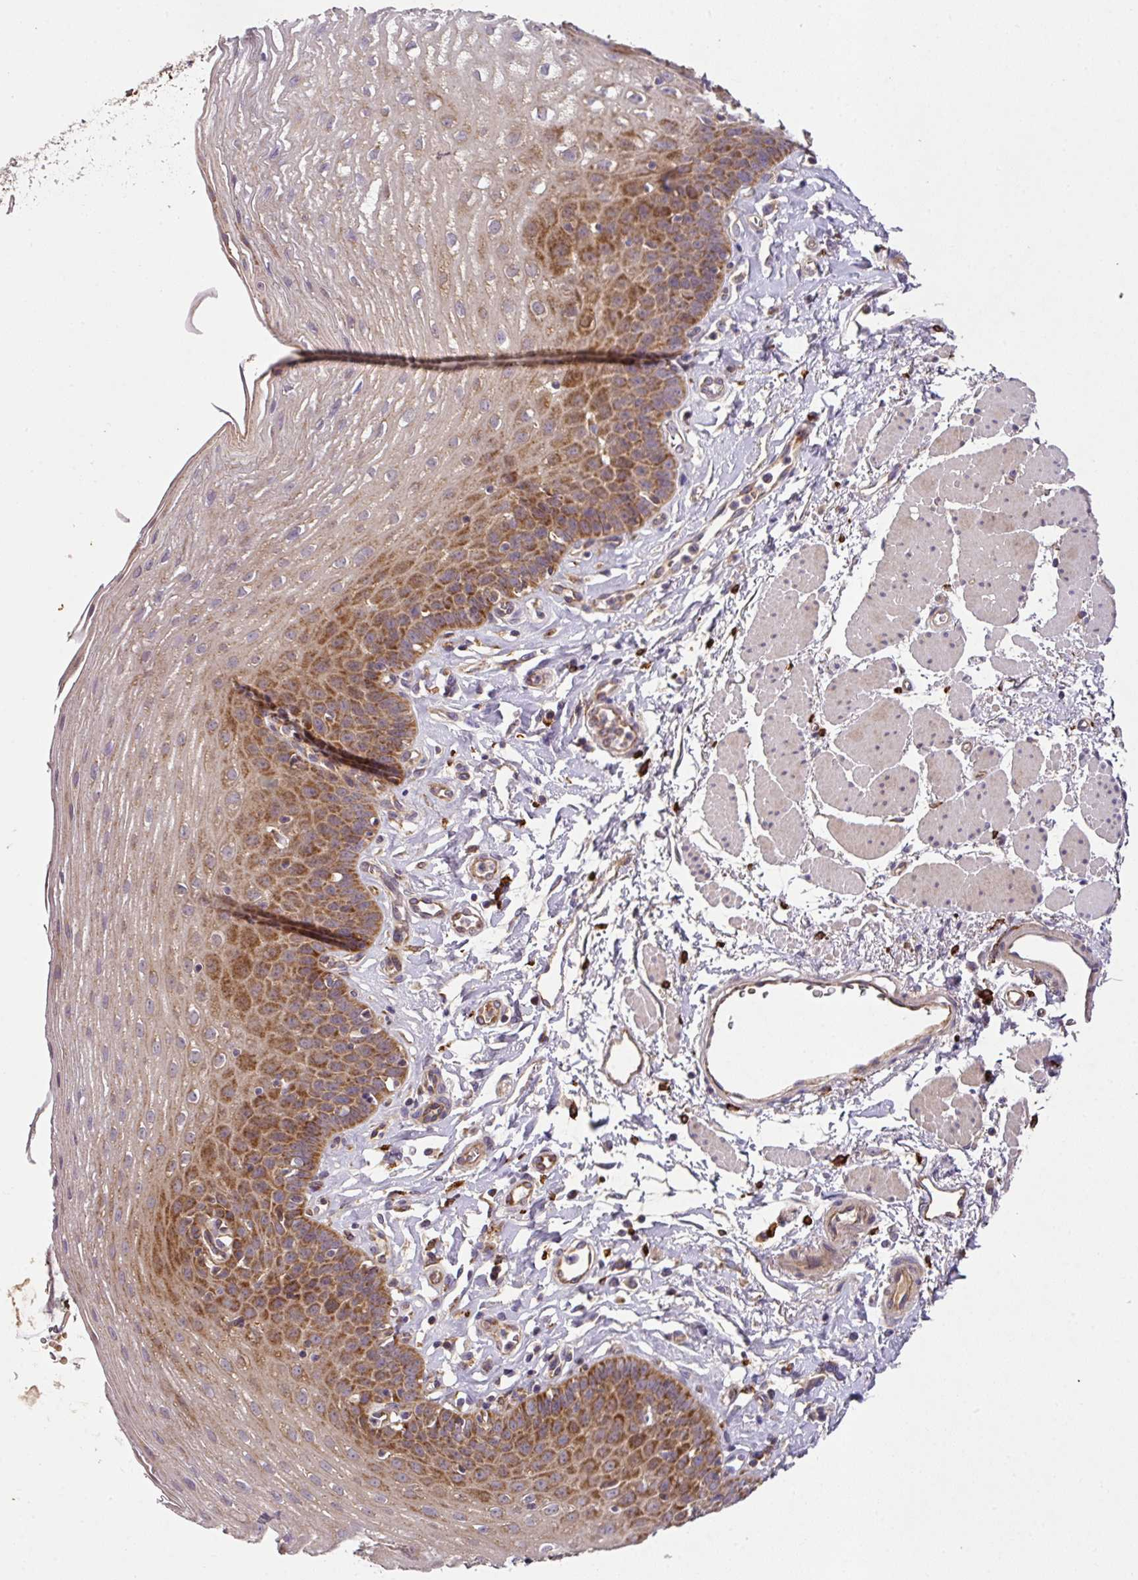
{"staining": {"intensity": "strong", "quantity": ">75%", "location": "cytoplasmic/membranous"}, "tissue": "esophagus", "cell_type": "Squamous epithelial cells", "image_type": "normal", "snomed": [{"axis": "morphology", "description": "Normal tissue, NOS"}, {"axis": "topography", "description": "Esophagus"}], "caption": "A brown stain shows strong cytoplasmic/membranous staining of a protein in squamous epithelial cells of normal esophagus. Using DAB (3,3'-diaminobenzidine) (brown) and hematoxylin (blue) stains, captured at high magnification using brightfield microscopy.", "gene": "ZNF513", "patient": {"sex": "female", "age": 81}}